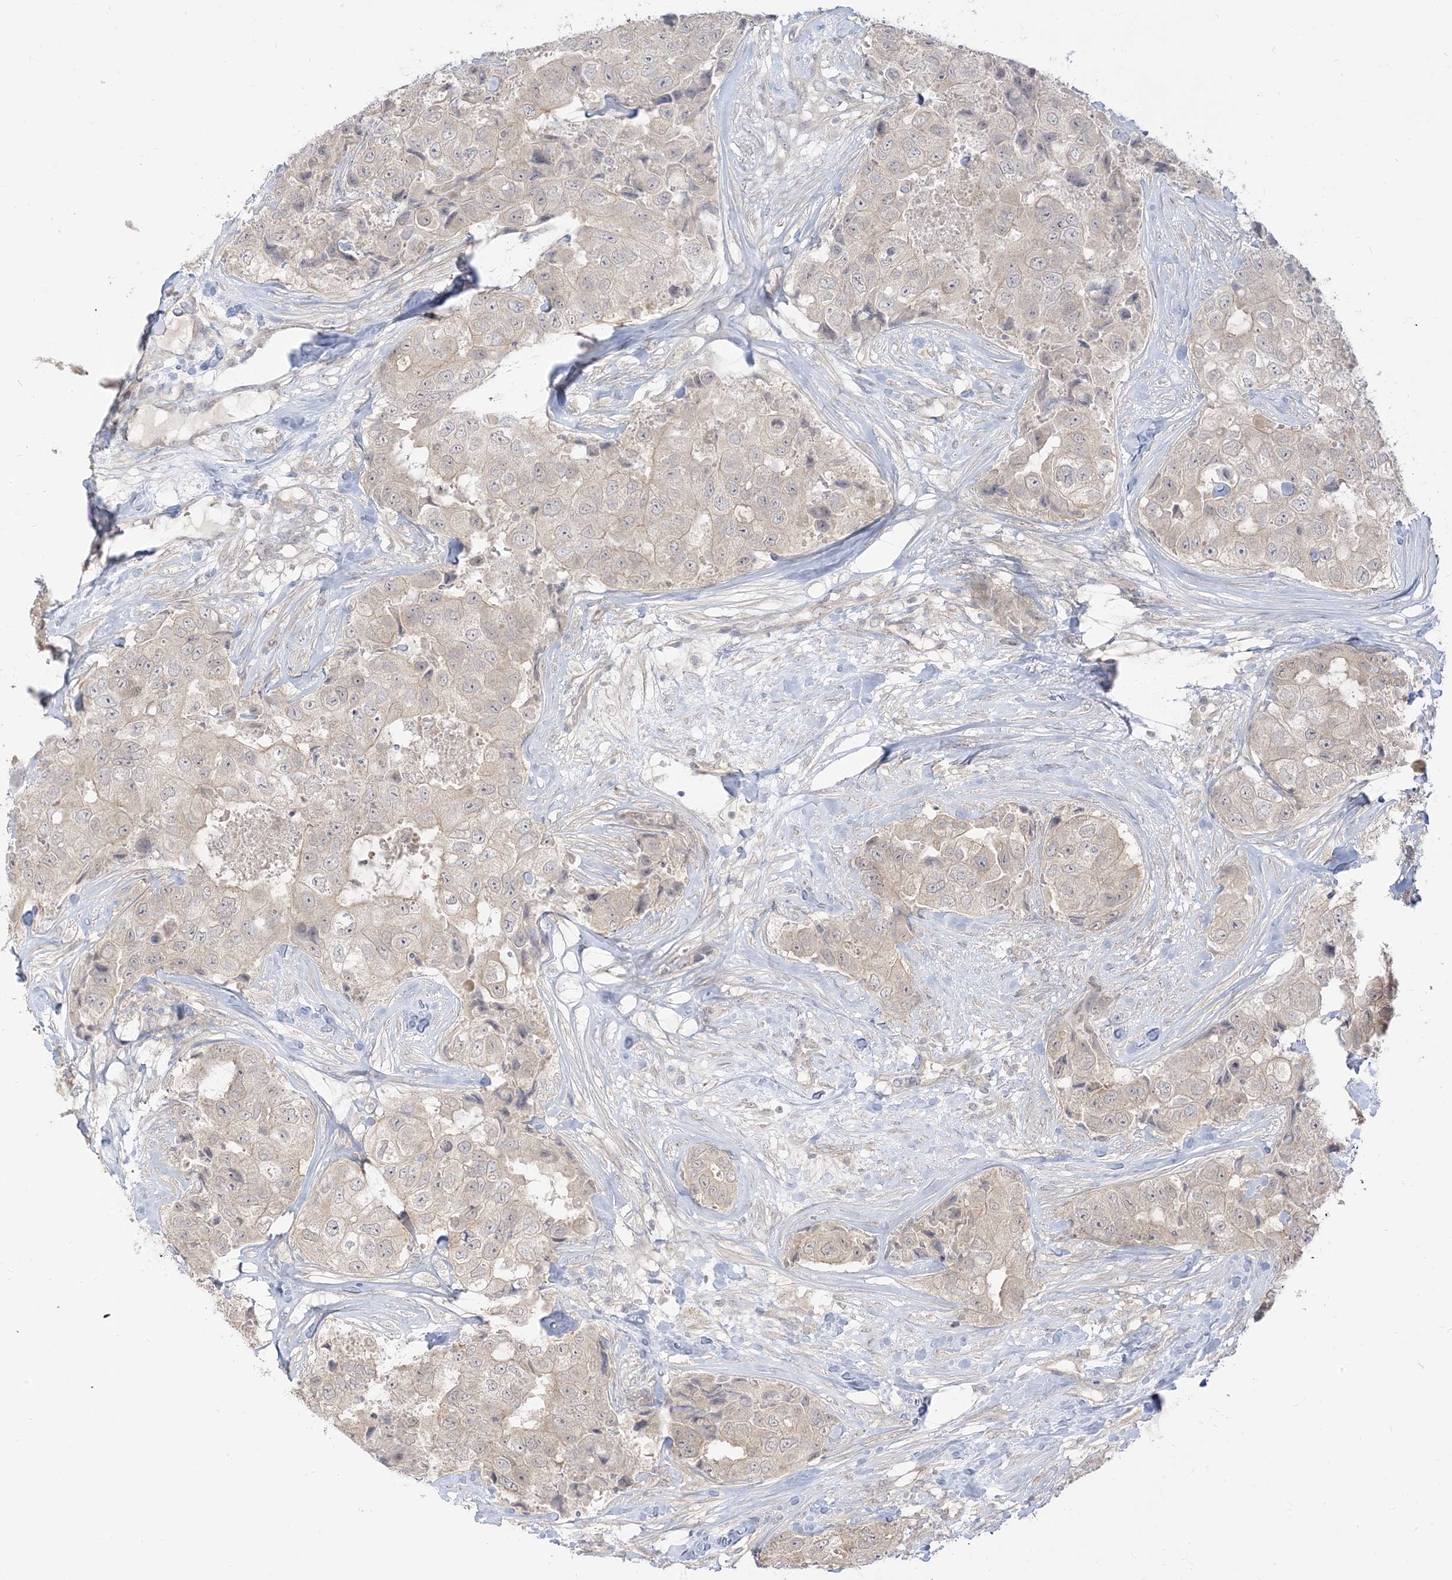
{"staining": {"intensity": "negative", "quantity": "none", "location": "none"}, "tissue": "breast cancer", "cell_type": "Tumor cells", "image_type": "cancer", "snomed": [{"axis": "morphology", "description": "Duct carcinoma"}, {"axis": "topography", "description": "Breast"}], "caption": "DAB immunohistochemical staining of breast cancer (invasive ductal carcinoma) reveals no significant staining in tumor cells.", "gene": "TBCC", "patient": {"sex": "female", "age": 62}}